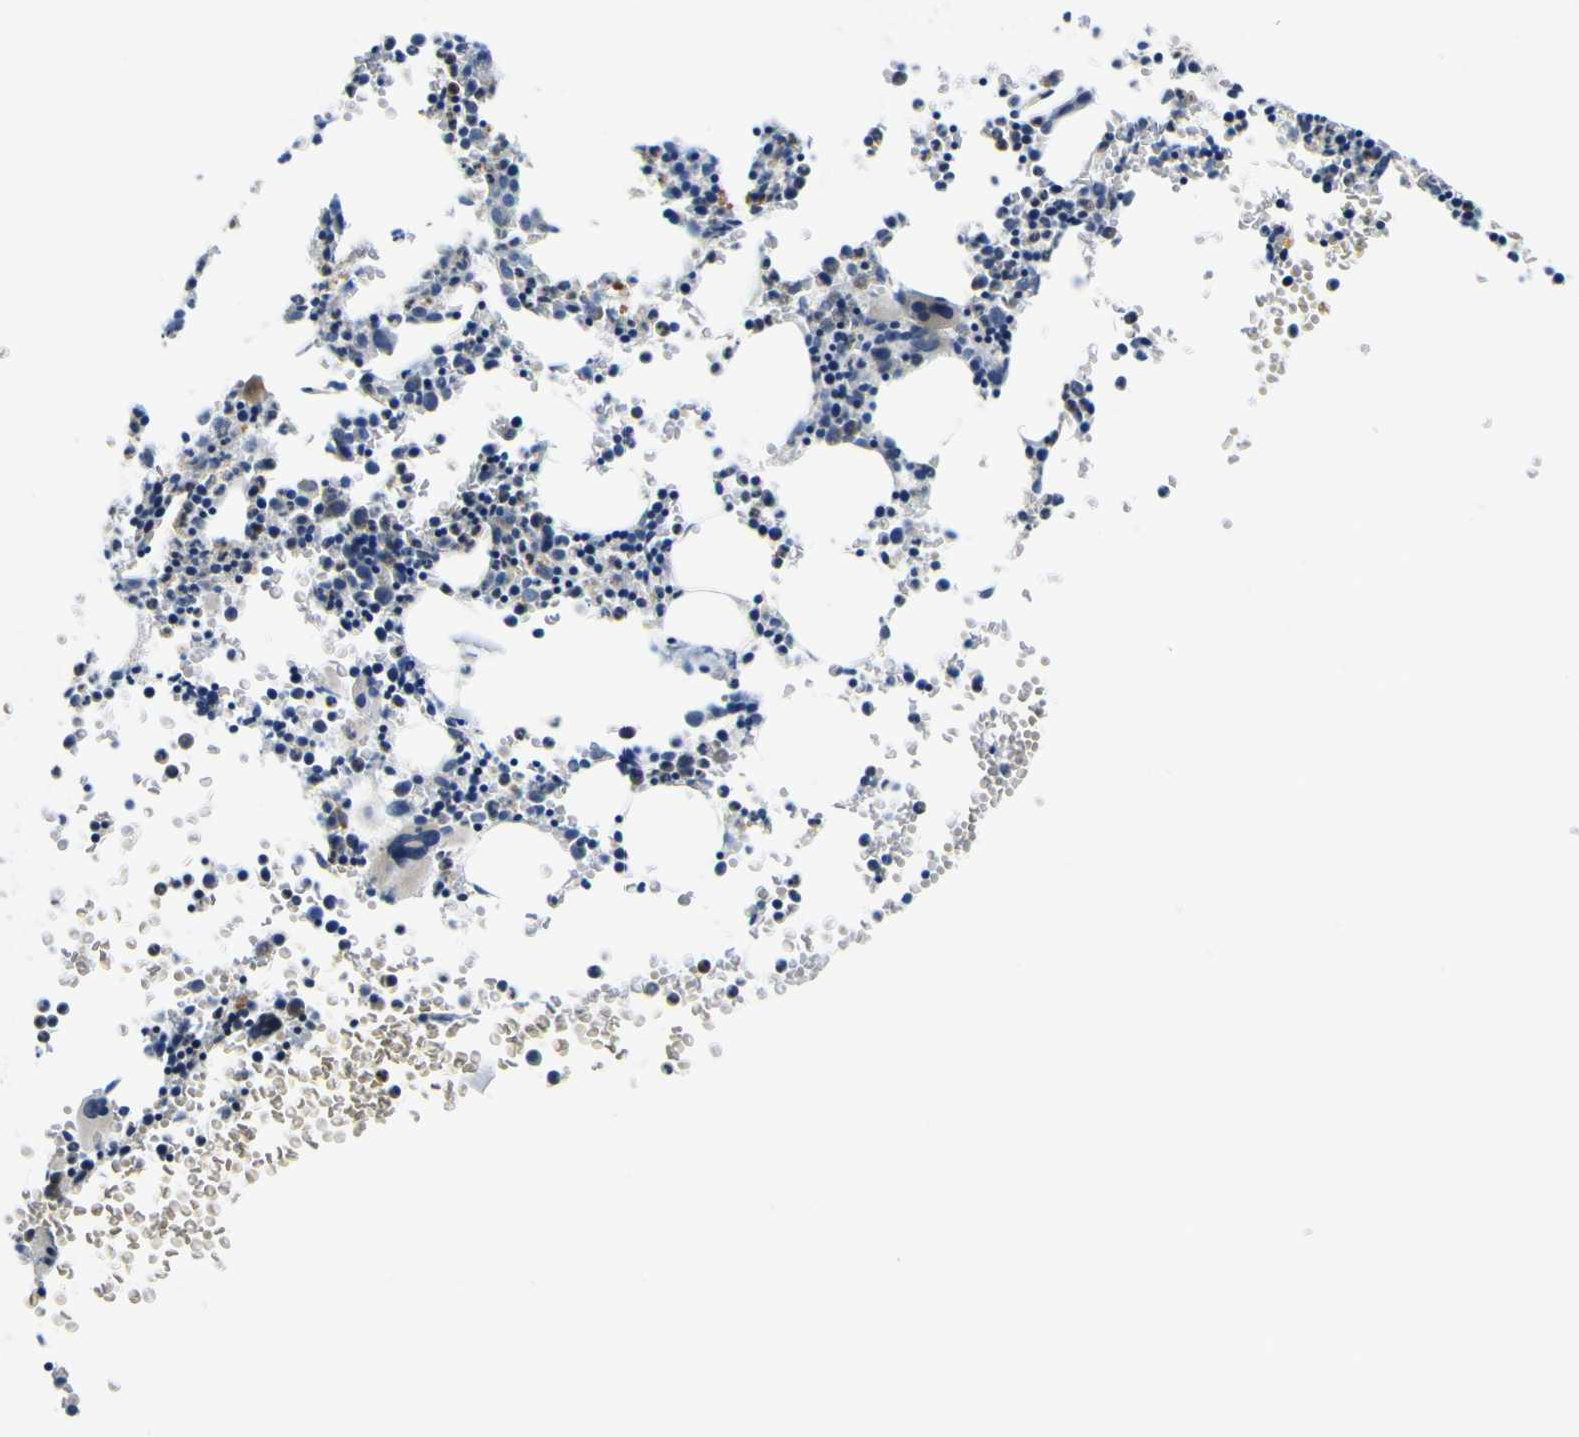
{"staining": {"intensity": "moderate", "quantity": "25%-75%", "location": "cytoplasmic/membranous"}, "tissue": "bone marrow", "cell_type": "Hematopoietic cells", "image_type": "normal", "snomed": [{"axis": "morphology", "description": "Normal tissue, NOS"}, {"axis": "morphology", "description": "Inflammation, NOS"}, {"axis": "topography", "description": "Bone marrow"}], "caption": "The photomicrograph exhibits immunohistochemical staining of normal bone marrow. There is moderate cytoplasmic/membranous staining is present in about 25%-75% of hematopoietic cells.", "gene": "CLSTN1", "patient": {"sex": "female", "age": 61}}